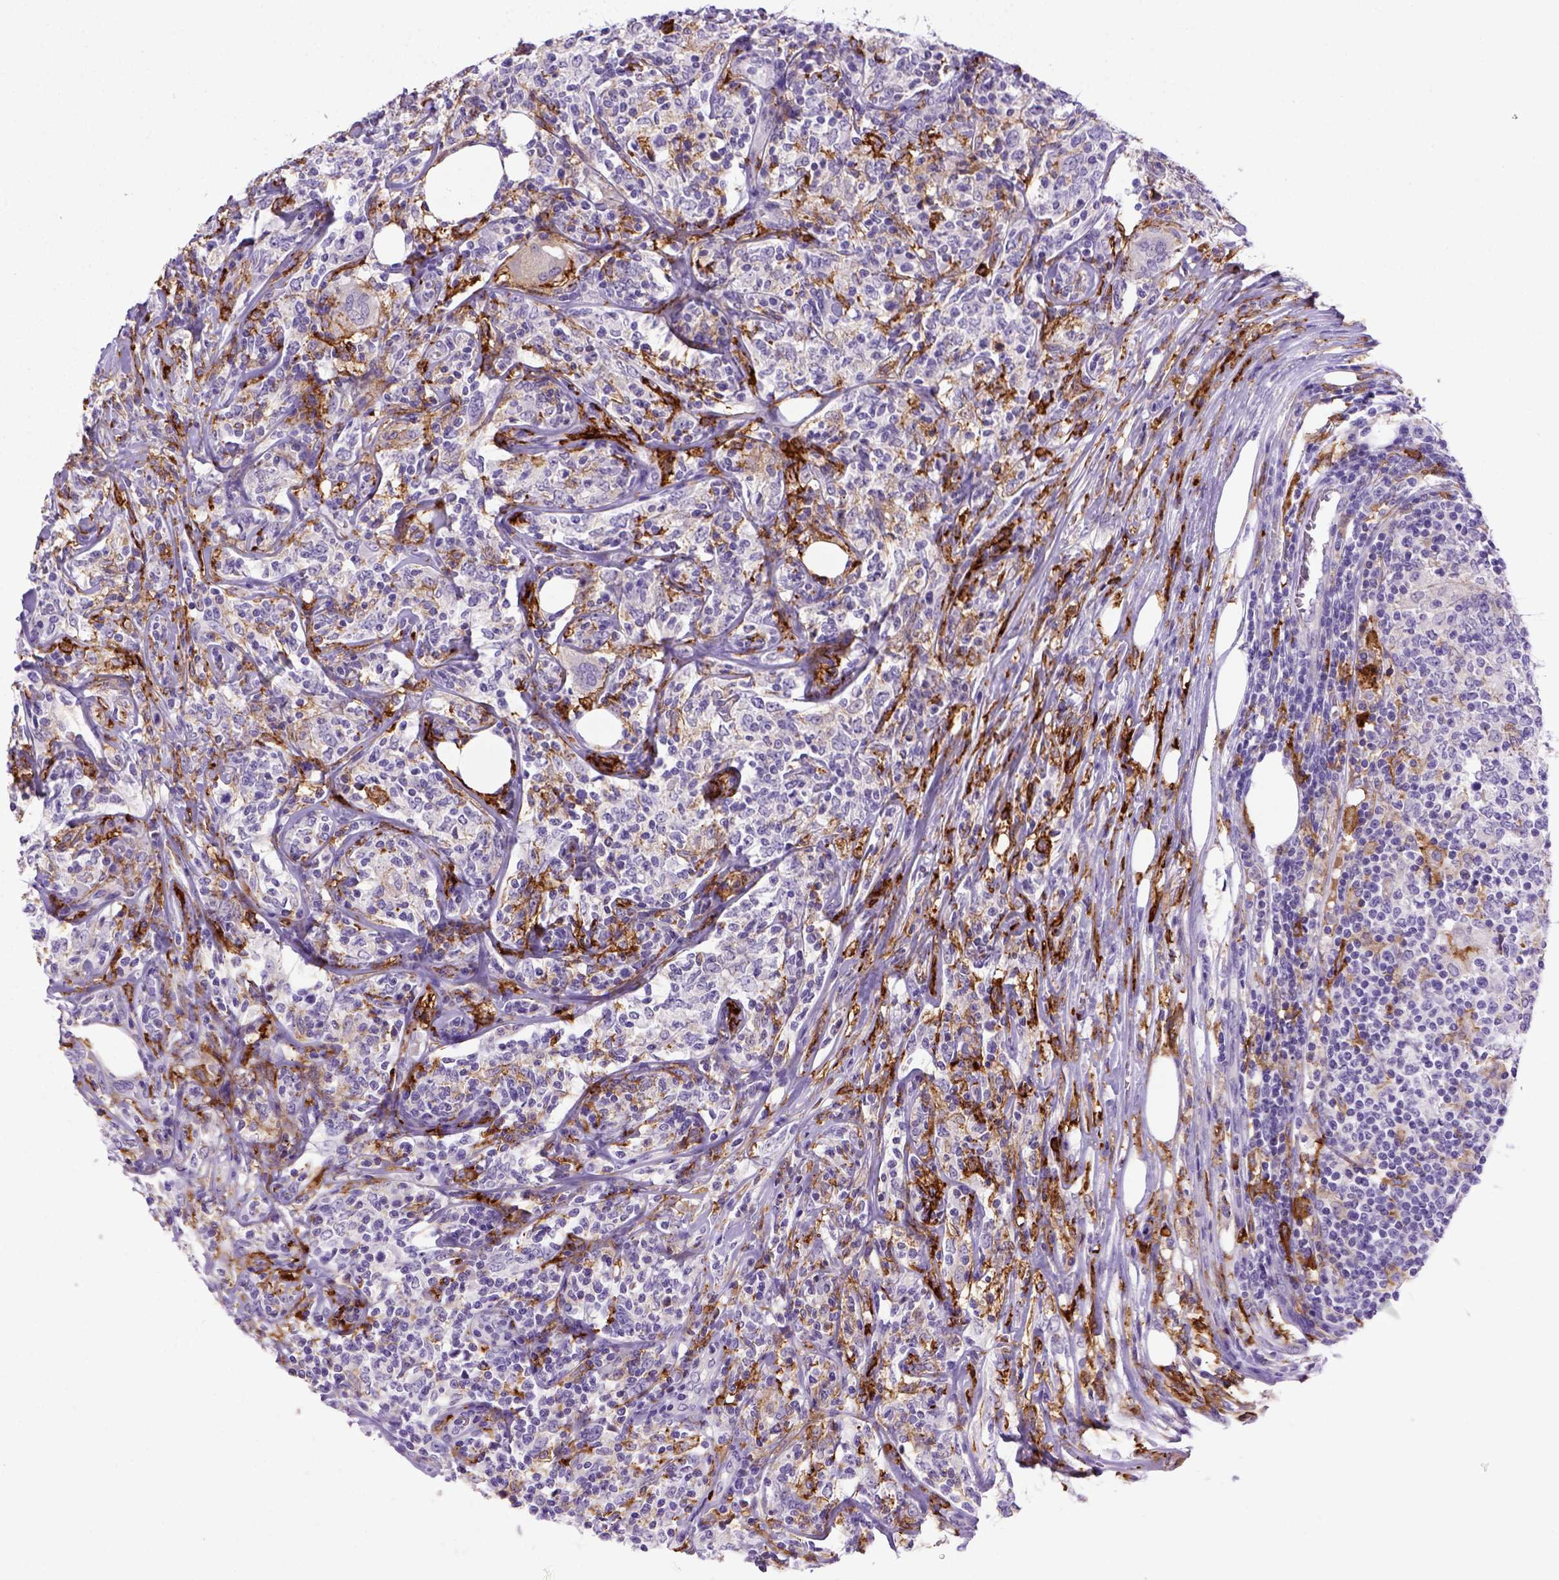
{"staining": {"intensity": "weak", "quantity": "<25%", "location": "cytoplasmic/membranous"}, "tissue": "lymphoma", "cell_type": "Tumor cells", "image_type": "cancer", "snomed": [{"axis": "morphology", "description": "Malignant lymphoma, non-Hodgkin's type, High grade"}, {"axis": "topography", "description": "Lymph node"}], "caption": "Immunohistochemistry of human lymphoma exhibits no expression in tumor cells.", "gene": "CD14", "patient": {"sex": "female", "age": 84}}